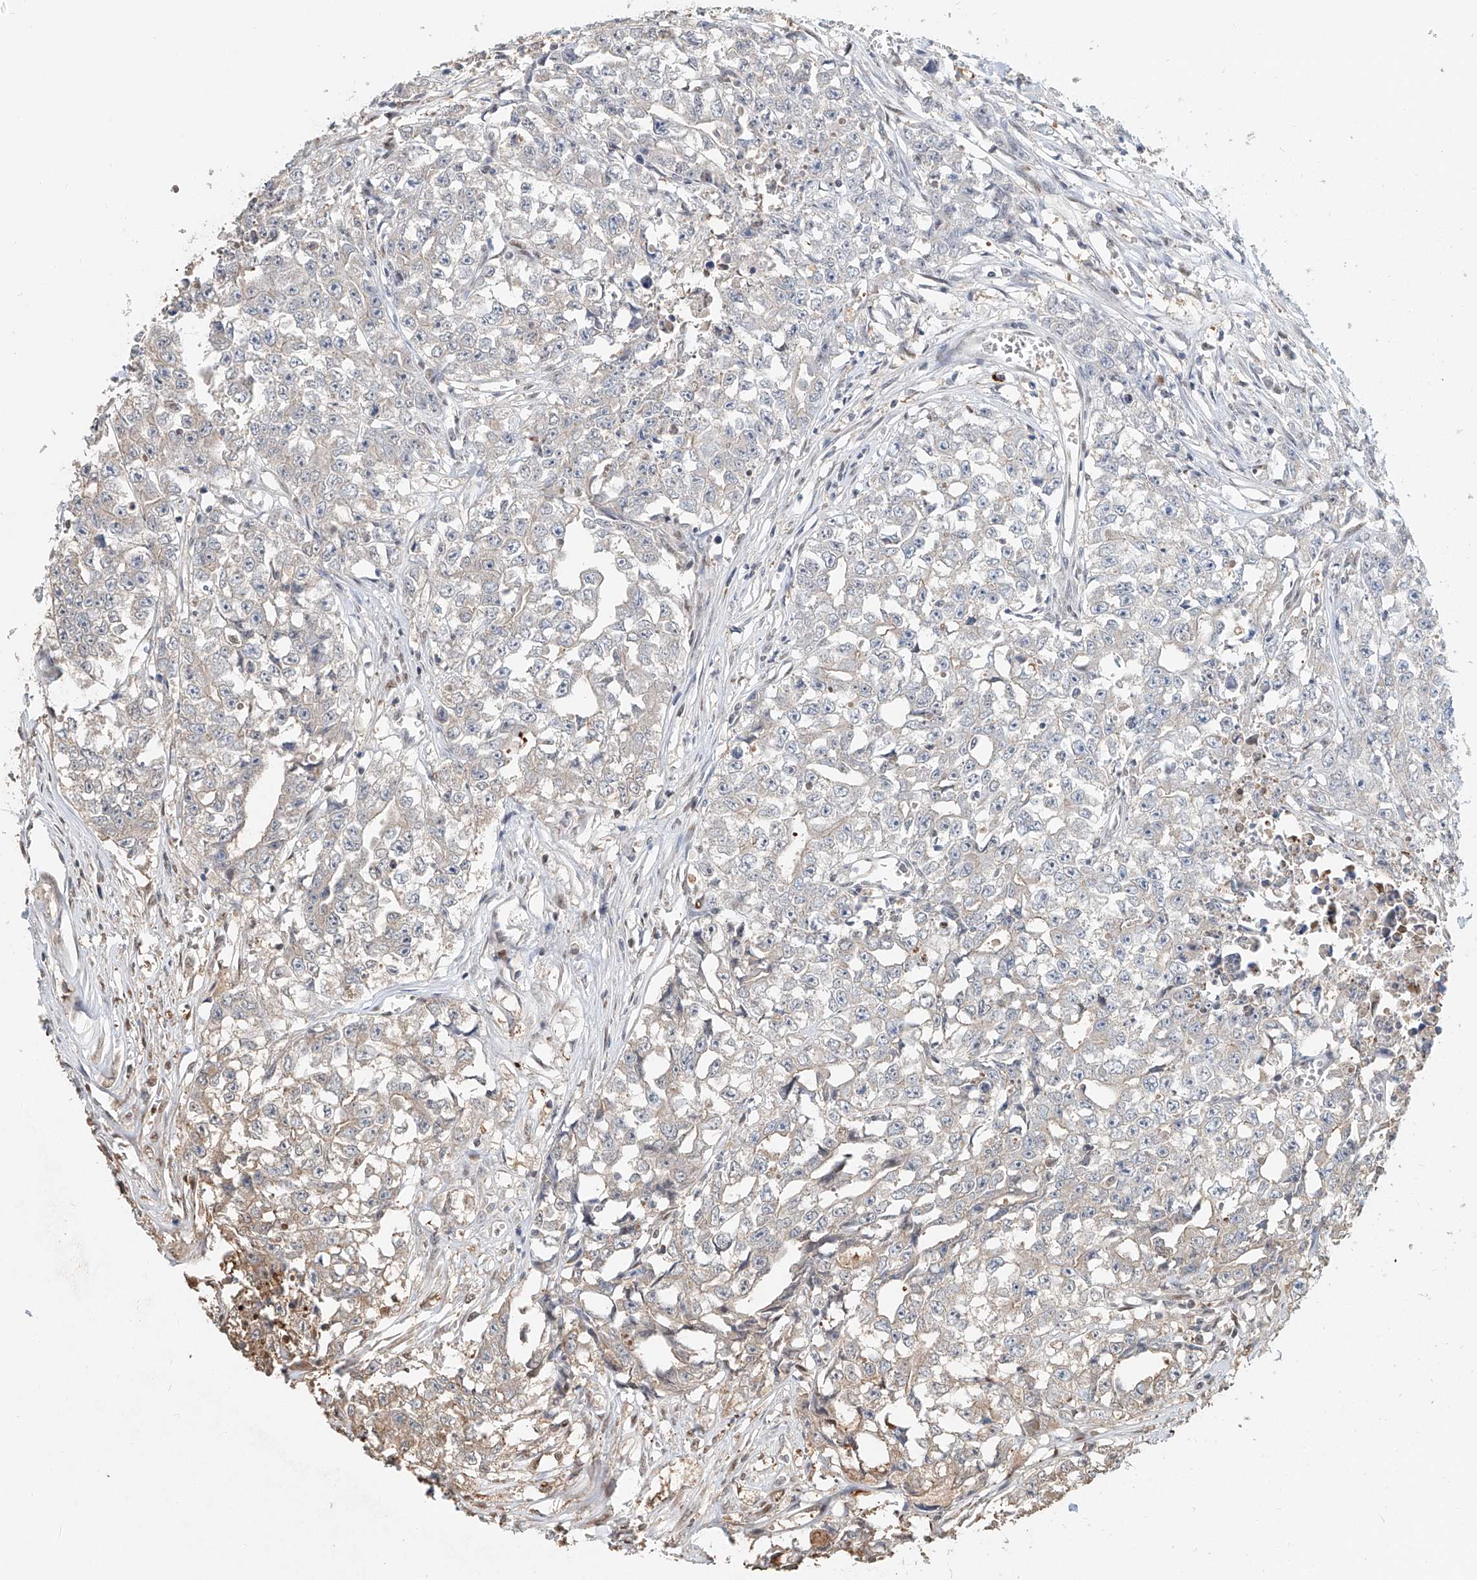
{"staining": {"intensity": "negative", "quantity": "none", "location": "none"}, "tissue": "testis cancer", "cell_type": "Tumor cells", "image_type": "cancer", "snomed": [{"axis": "morphology", "description": "Seminoma, NOS"}, {"axis": "morphology", "description": "Carcinoma, Embryonal, NOS"}, {"axis": "topography", "description": "Testis"}], "caption": "The photomicrograph shows no significant expression in tumor cells of testis seminoma. Nuclei are stained in blue.", "gene": "RMND1", "patient": {"sex": "male", "age": 43}}